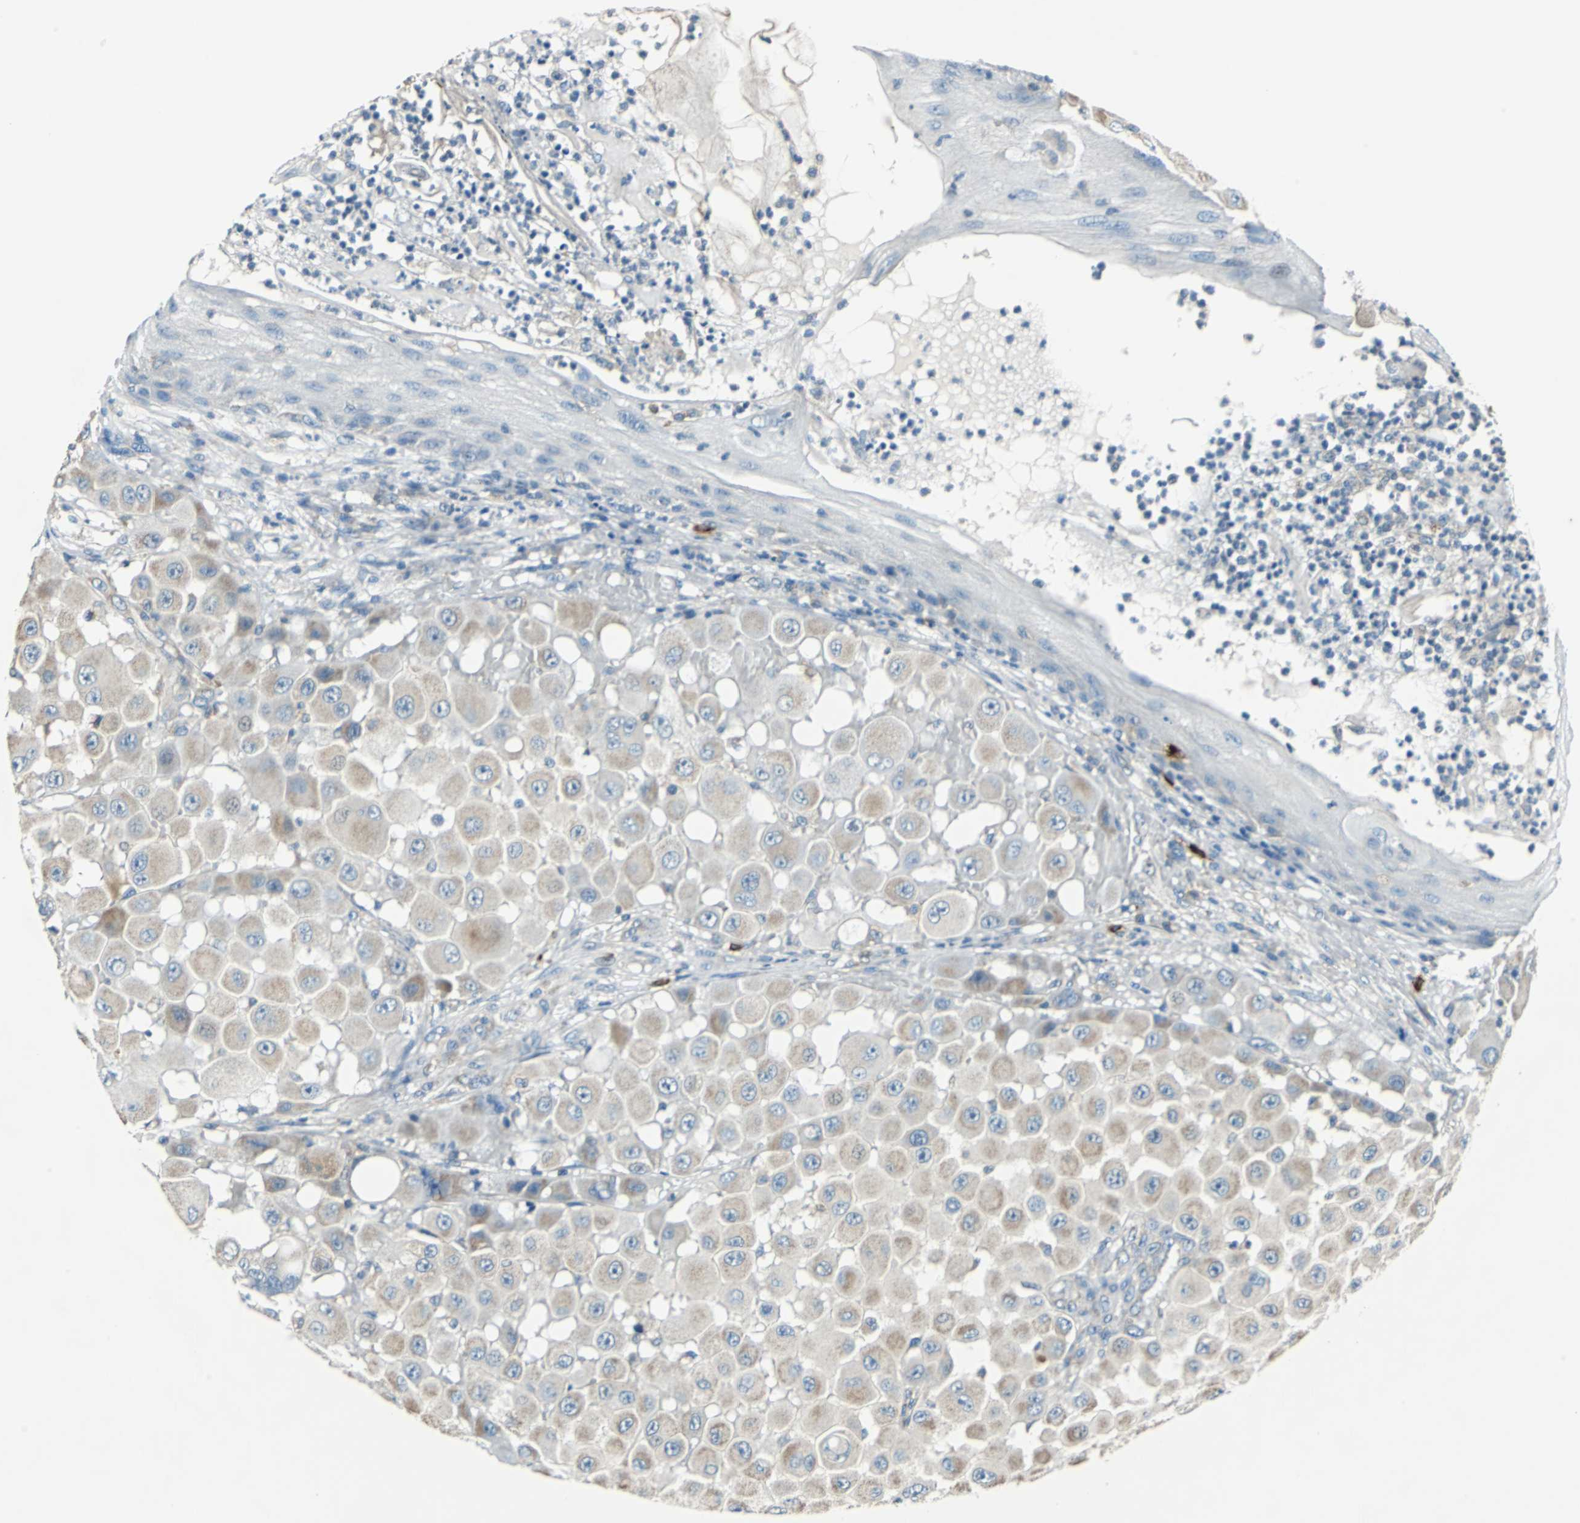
{"staining": {"intensity": "weak", "quantity": ">75%", "location": "cytoplasmic/membranous"}, "tissue": "melanoma", "cell_type": "Tumor cells", "image_type": "cancer", "snomed": [{"axis": "morphology", "description": "Malignant melanoma, NOS"}, {"axis": "topography", "description": "Skin"}], "caption": "Human melanoma stained with a brown dye reveals weak cytoplasmic/membranous positive staining in about >75% of tumor cells.", "gene": "CPA3", "patient": {"sex": "female", "age": 81}}